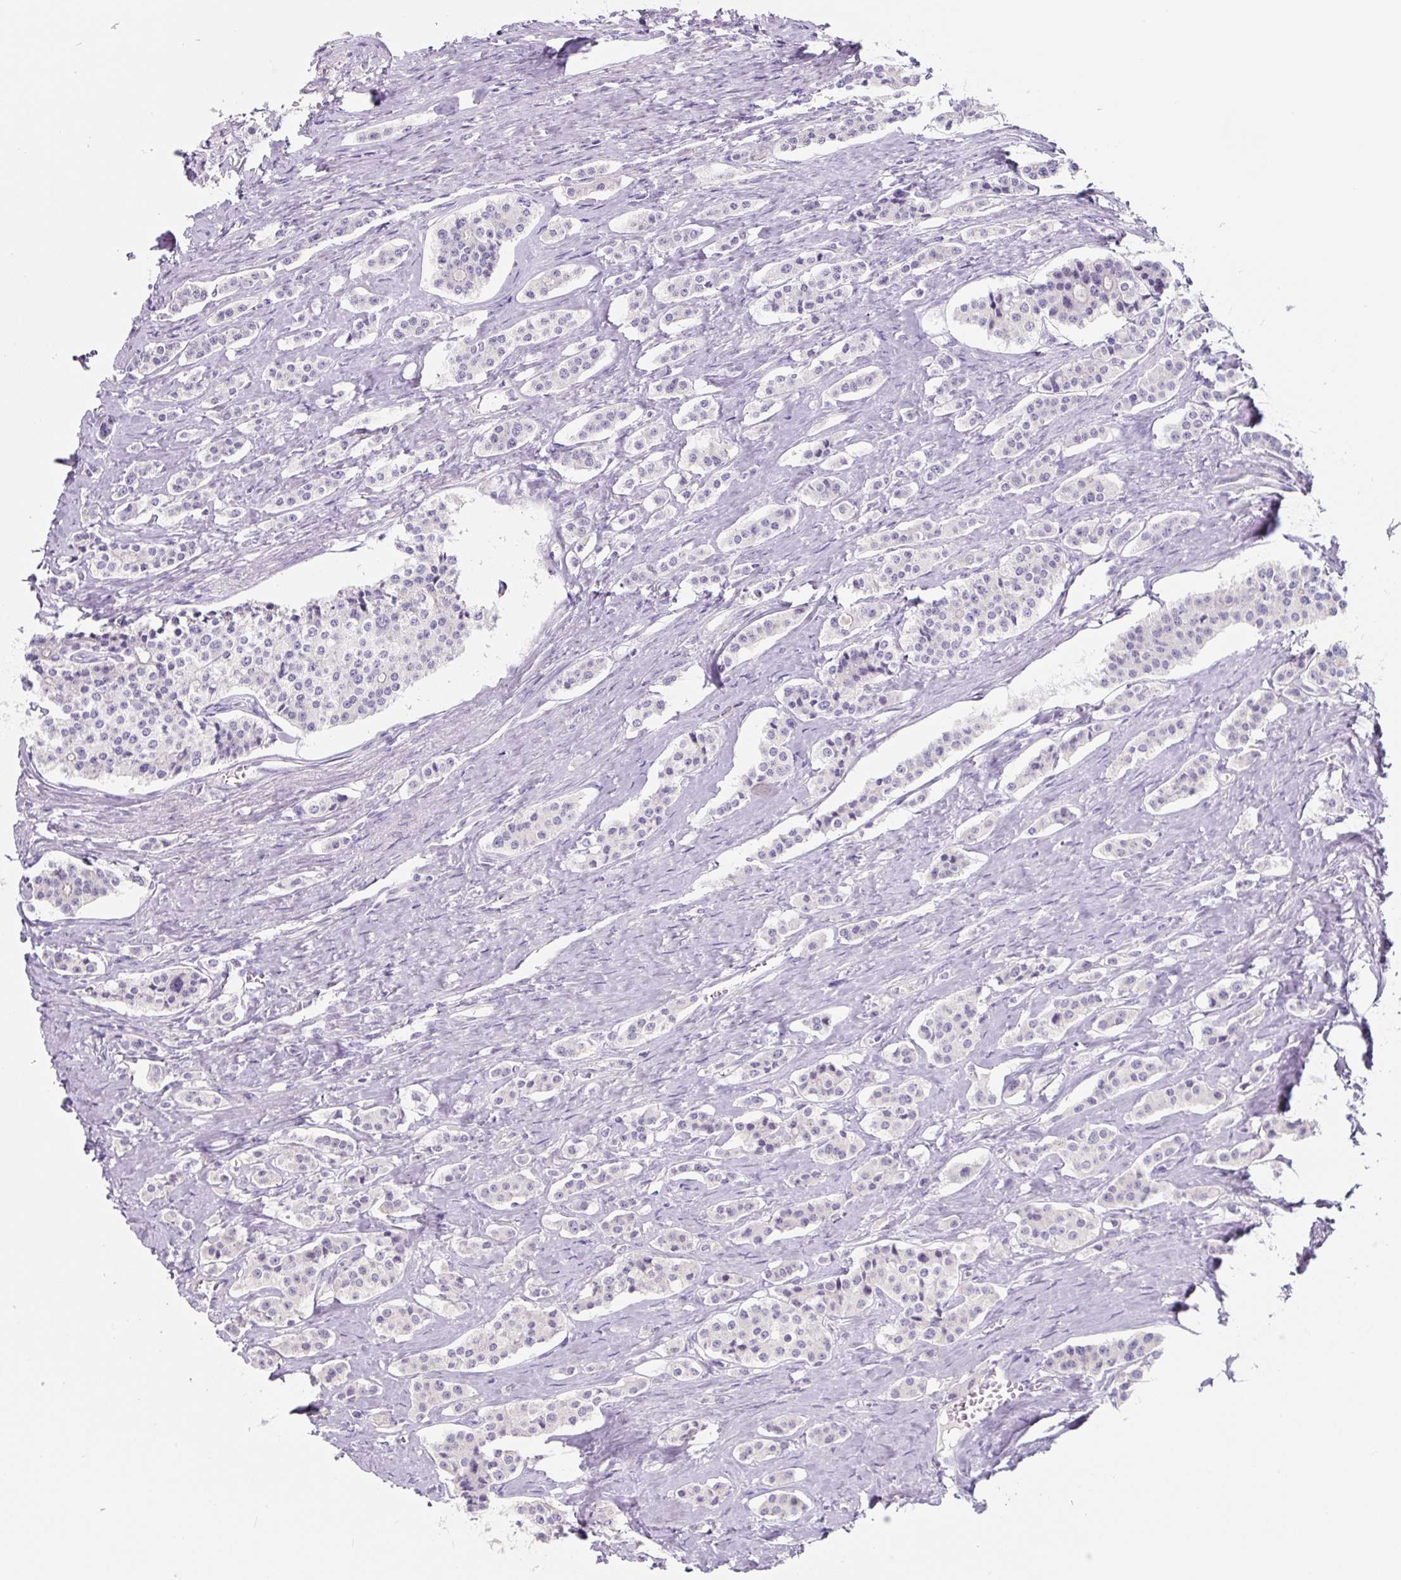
{"staining": {"intensity": "negative", "quantity": "none", "location": "none"}, "tissue": "carcinoid", "cell_type": "Tumor cells", "image_type": "cancer", "snomed": [{"axis": "morphology", "description": "Carcinoid, malignant, NOS"}, {"axis": "topography", "description": "Small intestine"}], "caption": "The image demonstrates no significant staining in tumor cells of malignant carcinoid.", "gene": "CCL25", "patient": {"sex": "male", "age": 63}}